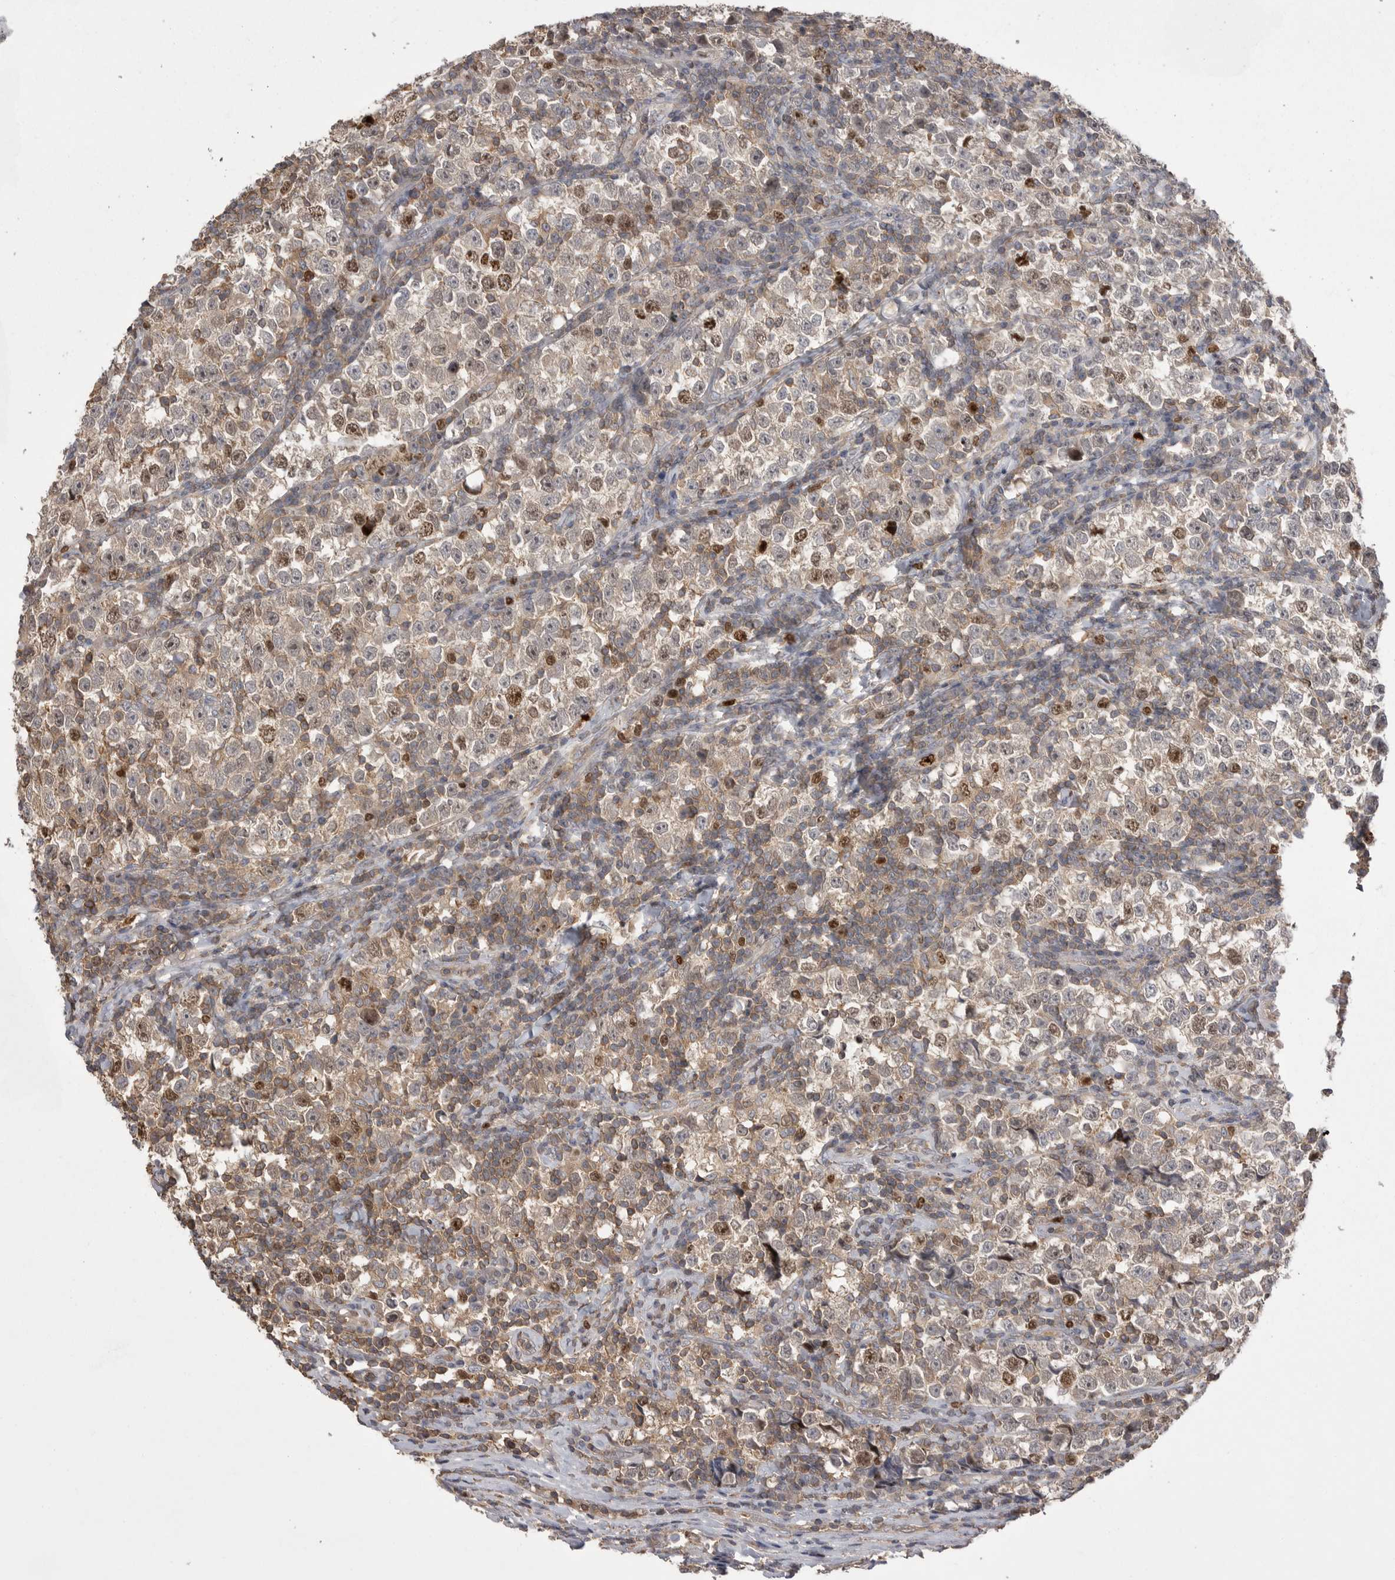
{"staining": {"intensity": "strong", "quantity": "<25%", "location": "cytoplasmic/membranous,nuclear"}, "tissue": "testis cancer", "cell_type": "Tumor cells", "image_type": "cancer", "snomed": [{"axis": "morphology", "description": "Normal tissue, NOS"}, {"axis": "morphology", "description": "Seminoma, NOS"}, {"axis": "topography", "description": "Testis"}], "caption": "IHC staining of testis cancer (seminoma), which reveals medium levels of strong cytoplasmic/membranous and nuclear expression in approximately <25% of tumor cells indicating strong cytoplasmic/membranous and nuclear protein positivity. The staining was performed using DAB (brown) for protein detection and nuclei were counterstained in hematoxylin (blue).", "gene": "TOP2A", "patient": {"sex": "male", "age": 43}}